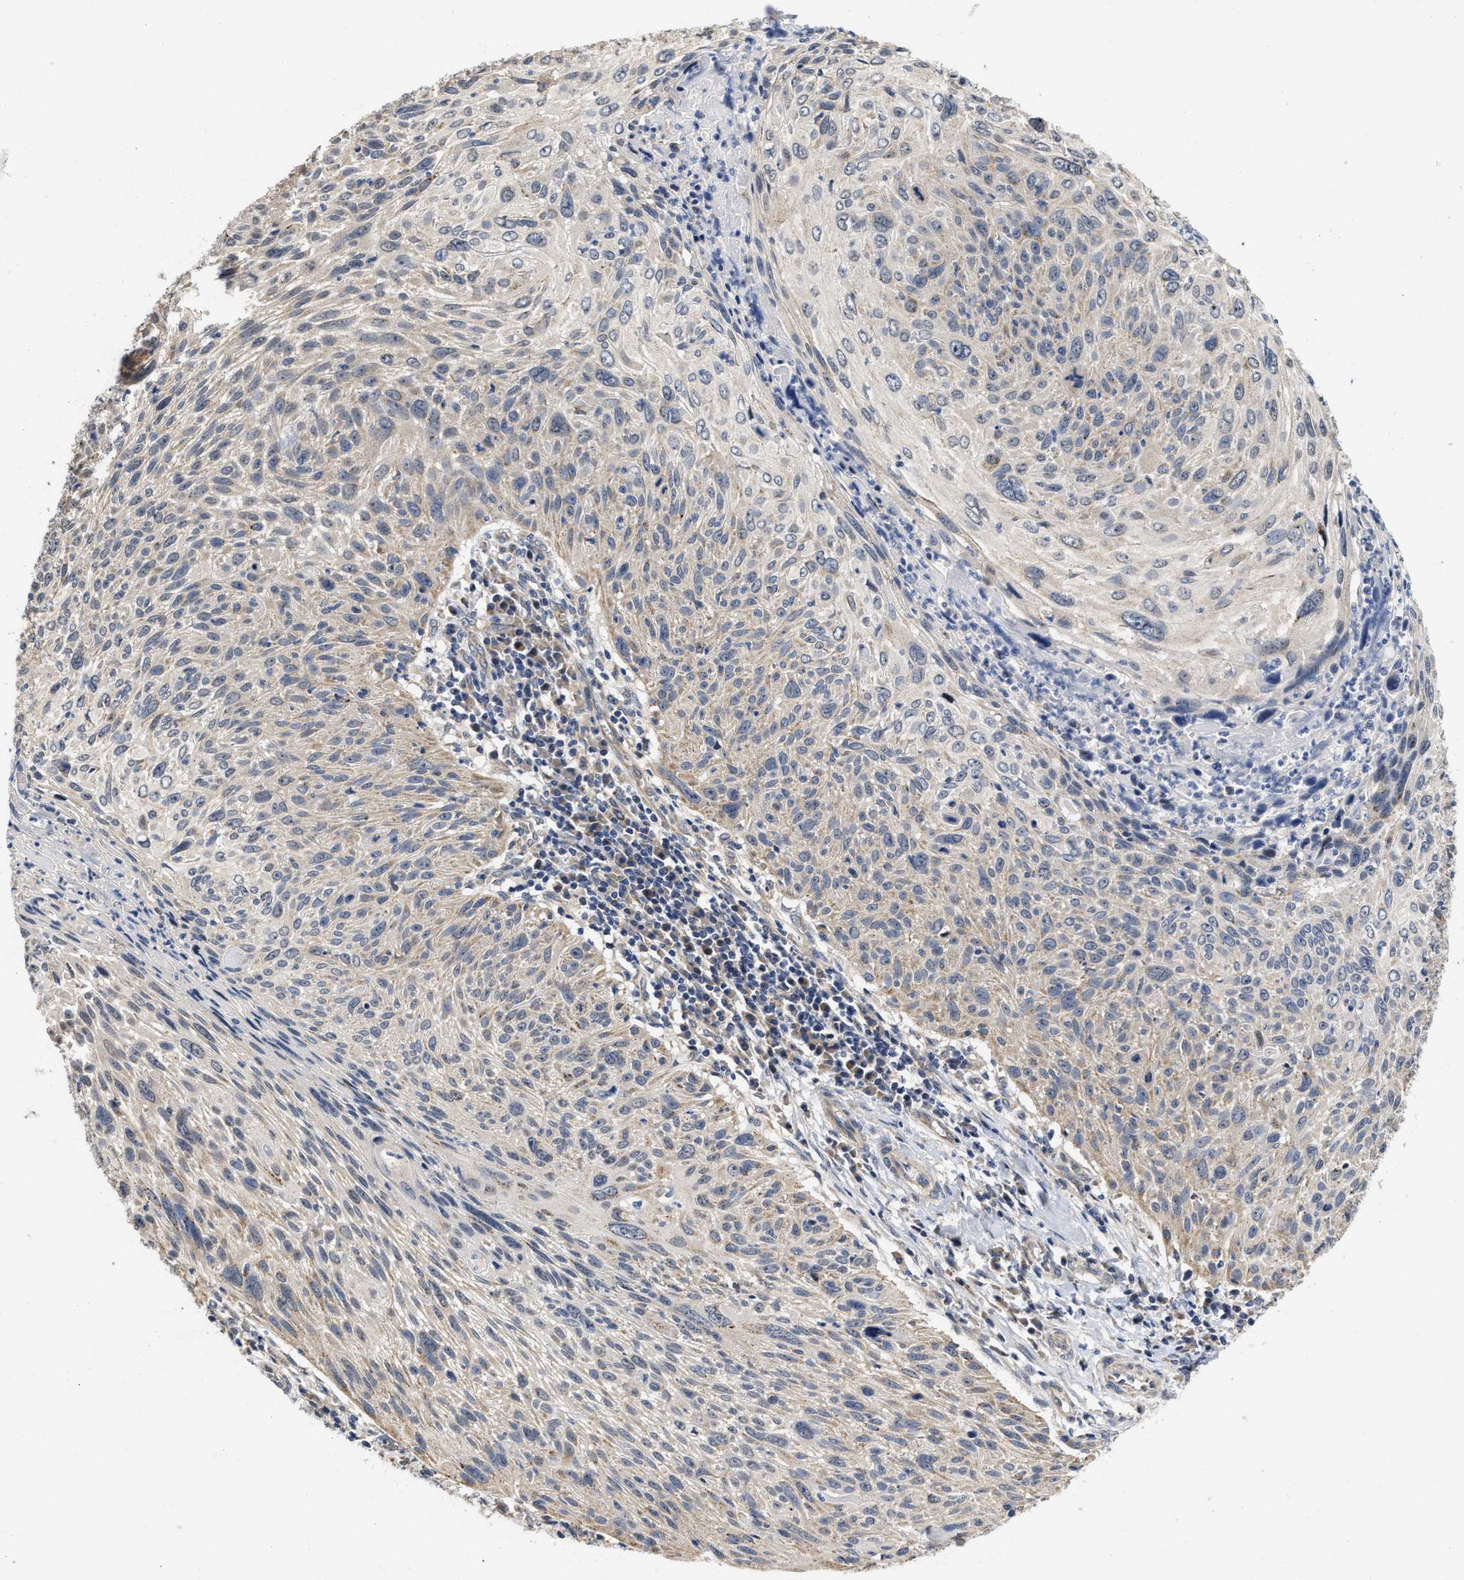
{"staining": {"intensity": "weak", "quantity": "<25%", "location": "cytoplasmic/membranous"}, "tissue": "cervical cancer", "cell_type": "Tumor cells", "image_type": "cancer", "snomed": [{"axis": "morphology", "description": "Squamous cell carcinoma, NOS"}, {"axis": "topography", "description": "Cervix"}], "caption": "This image is of cervical cancer (squamous cell carcinoma) stained with immunohistochemistry to label a protein in brown with the nuclei are counter-stained blue. There is no positivity in tumor cells.", "gene": "SCYL2", "patient": {"sex": "female", "age": 51}}